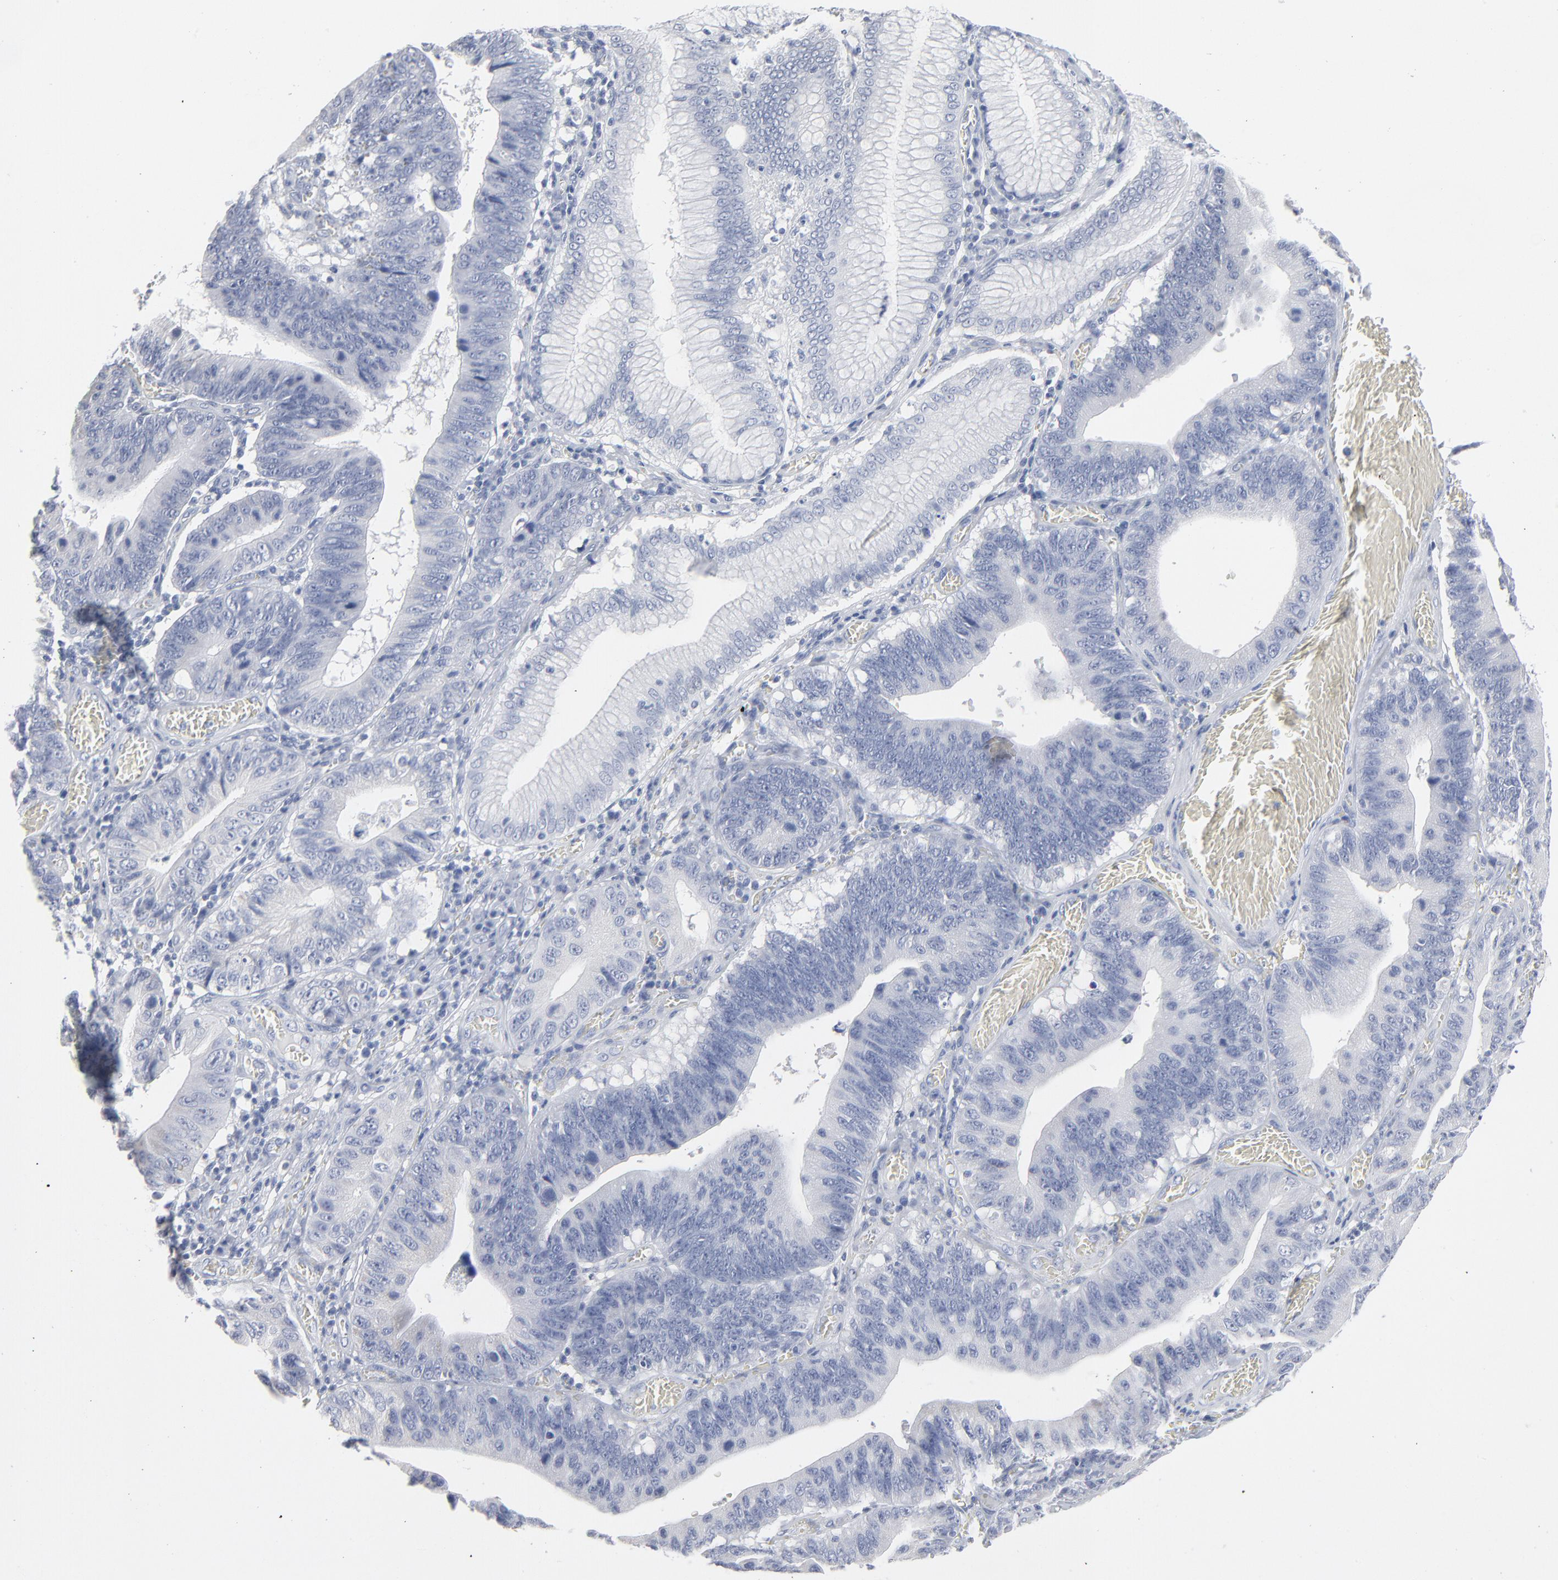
{"staining": {"intensity": "negative", "quantity": "none", "location": "none"}, "tissue": "stomach cancer", "cell_type": "Tumor cells", "image_type": "cancer", "snomed": [{"axis": "morphology", "description": "Adenocarcinoma, NOS"}, {"axis": "topography", "description": "Stomach"}, {"axis": "topography", "description": "Gastric cardia"}], "caption": "Photomicrograph shows no protein expression in tumor cells of stomach cancer (adenocarcinoma) tissue.", "gene": "PAGE1", "patient": {"sex": "male", "age": 59}}